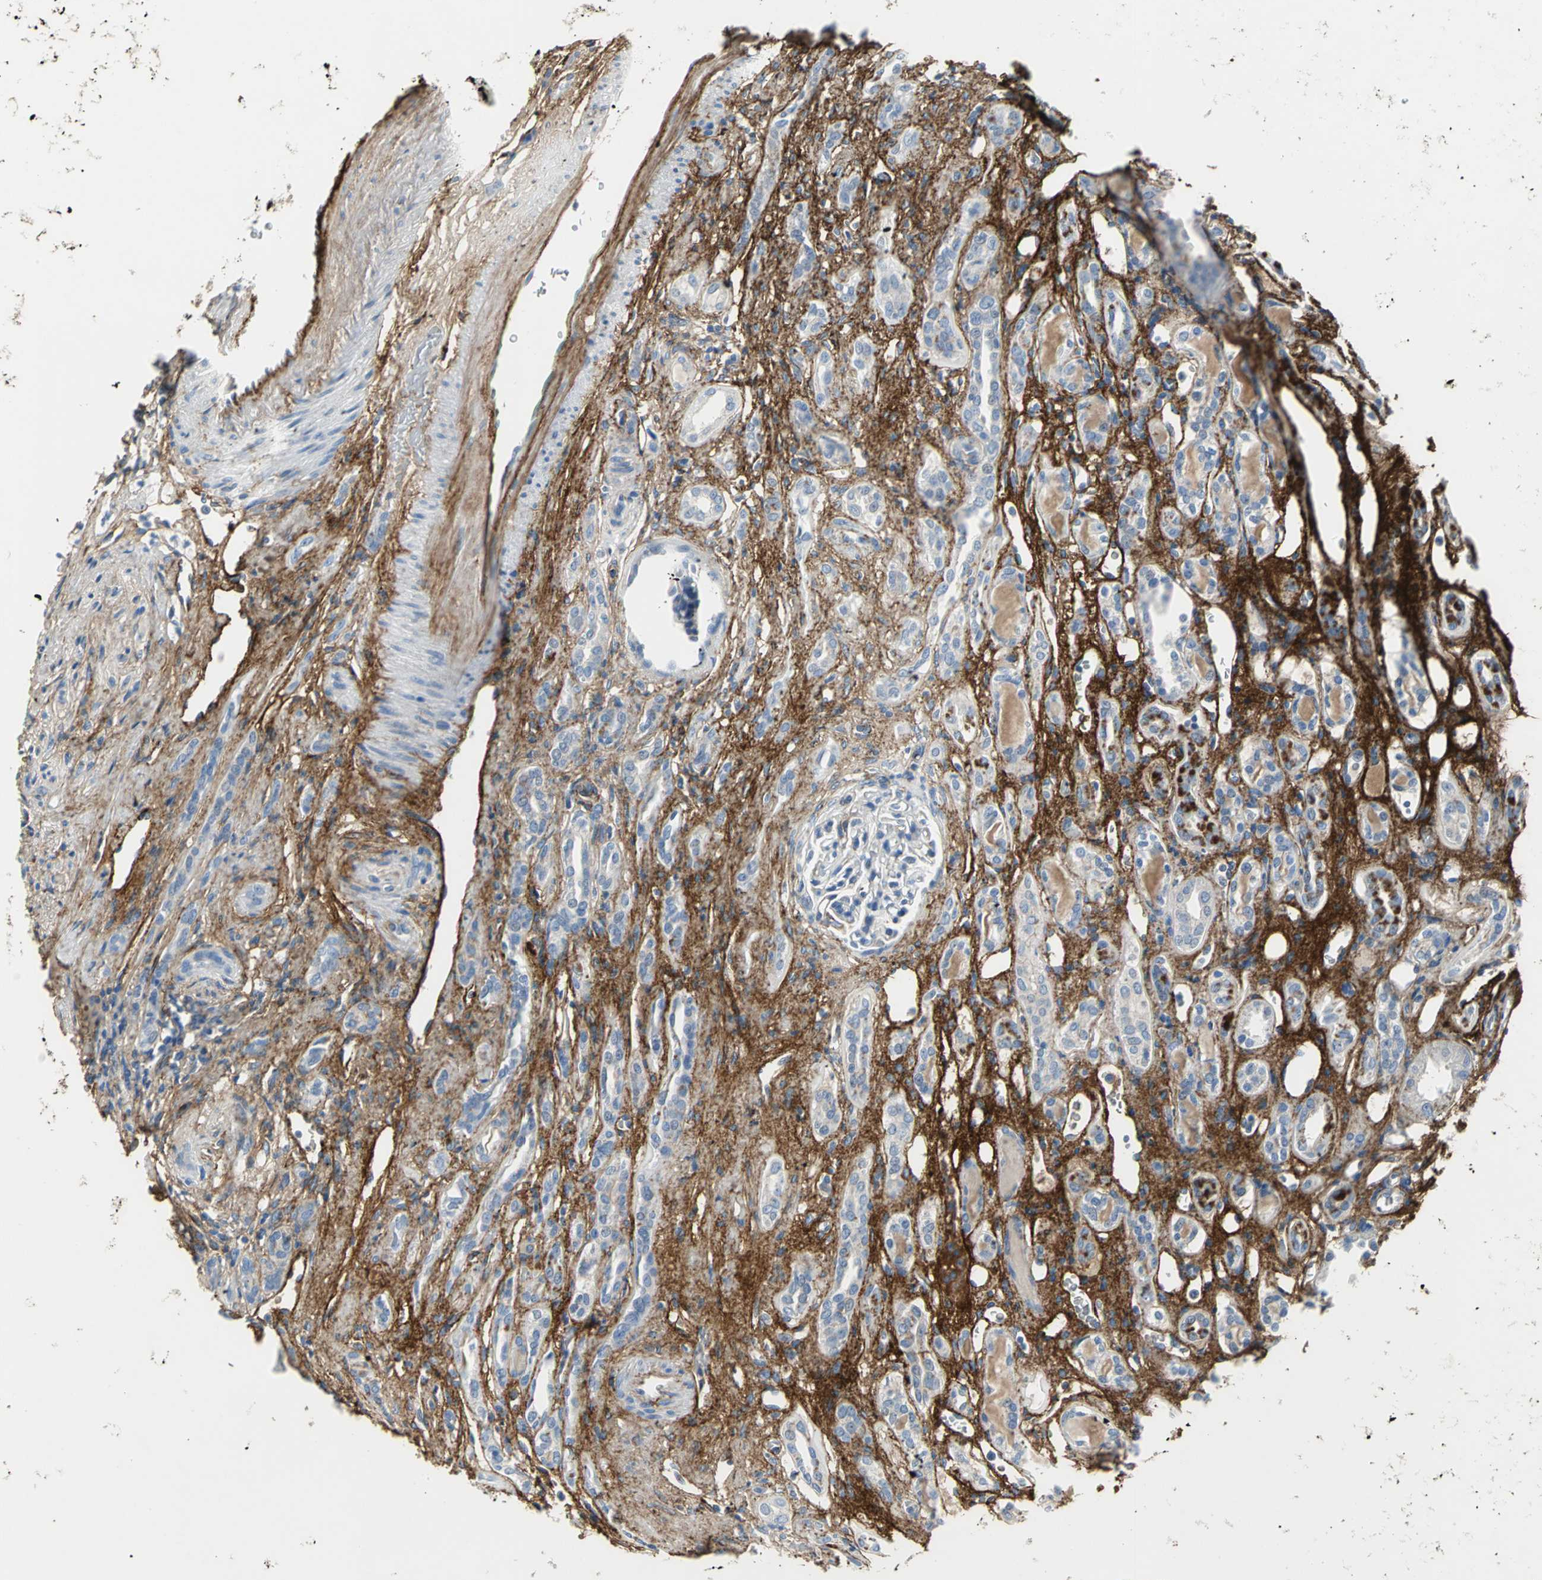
{"staining": {"intensity": "negative", "quantity": "none", "location": "none"}, "tissue": "renal cancer", "cell_type": "Tumor cells", "image_type": "cancer", "snomed": [{"axis": "morphology", "description": "Adenocarcinoma, NOS"}, {"axis": "topography", "description": "Kidney"}], "caption": "DAB immunohistochemical staining of human renal cancer (adenocarcinoma) demonstrates no significant staining in tumor cells. Nuclei are stained in blue.", "gene": "EFNB3", "patient": {"sex": "female", "age": 60}}